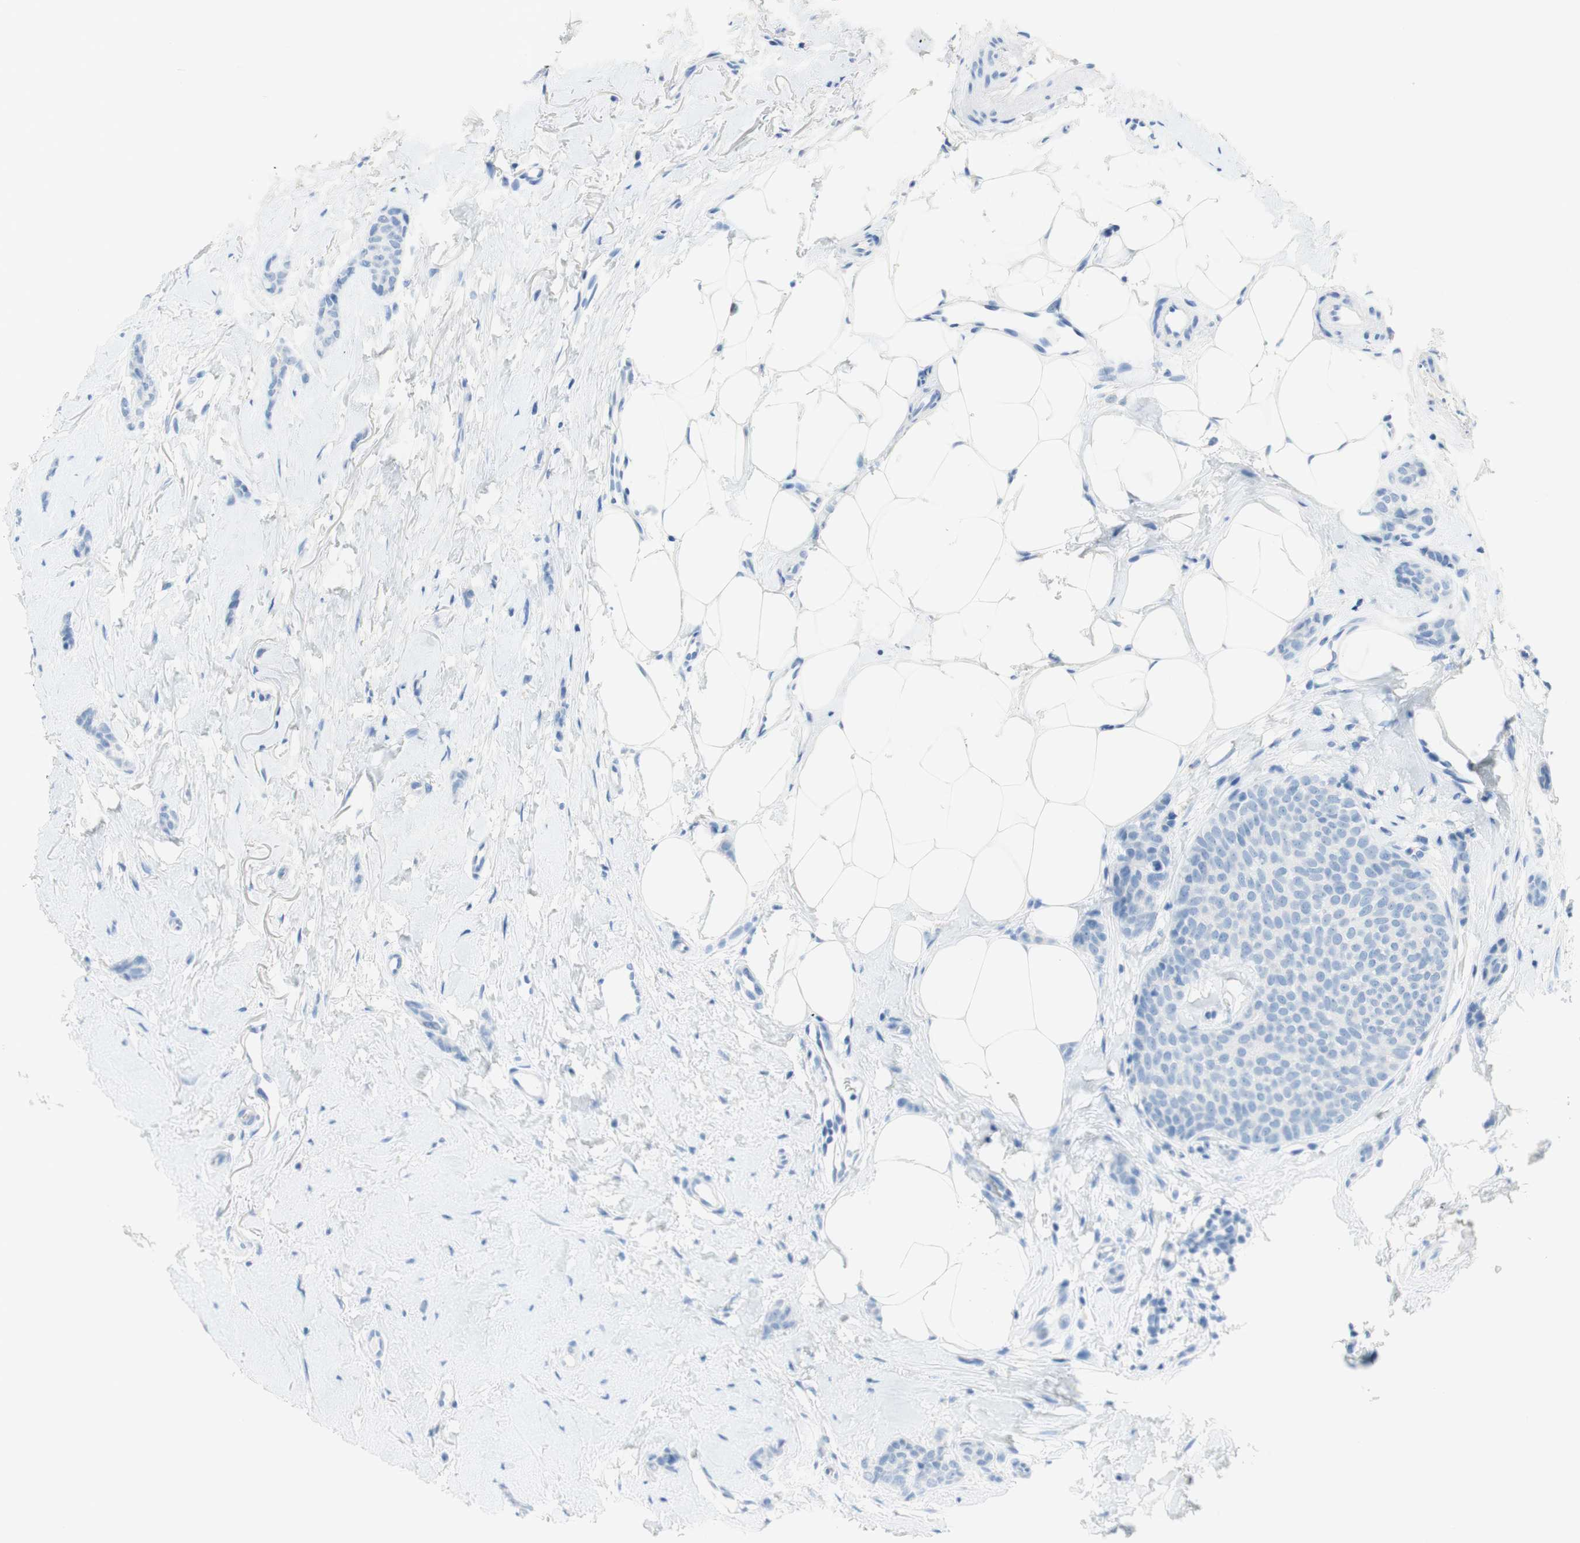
{"staining": {"intensity": "negative", "quantity": "none", "location": "none"}, "tissue": "breast cancer", "cell_type": "Tumor cells", "image_type": "cancer", "snomed": [{"axis": "morphology", "description": "Lobular carcinoma"}, {"axis": "topography", "description": "Skin"}, {"axis": "topography", "description": "Breast"}], "caption": "Immunohistochemistry (IHC) histopathology image of neoplastic tissue: human breast cancer (lobular carcinoma) stained with DAB (3,3'-diaminobenzidine) reveals no significant protein expression in tumor cells.", "gene": "POLR2J3", "patient": {"sex": "female", "age": 46}}